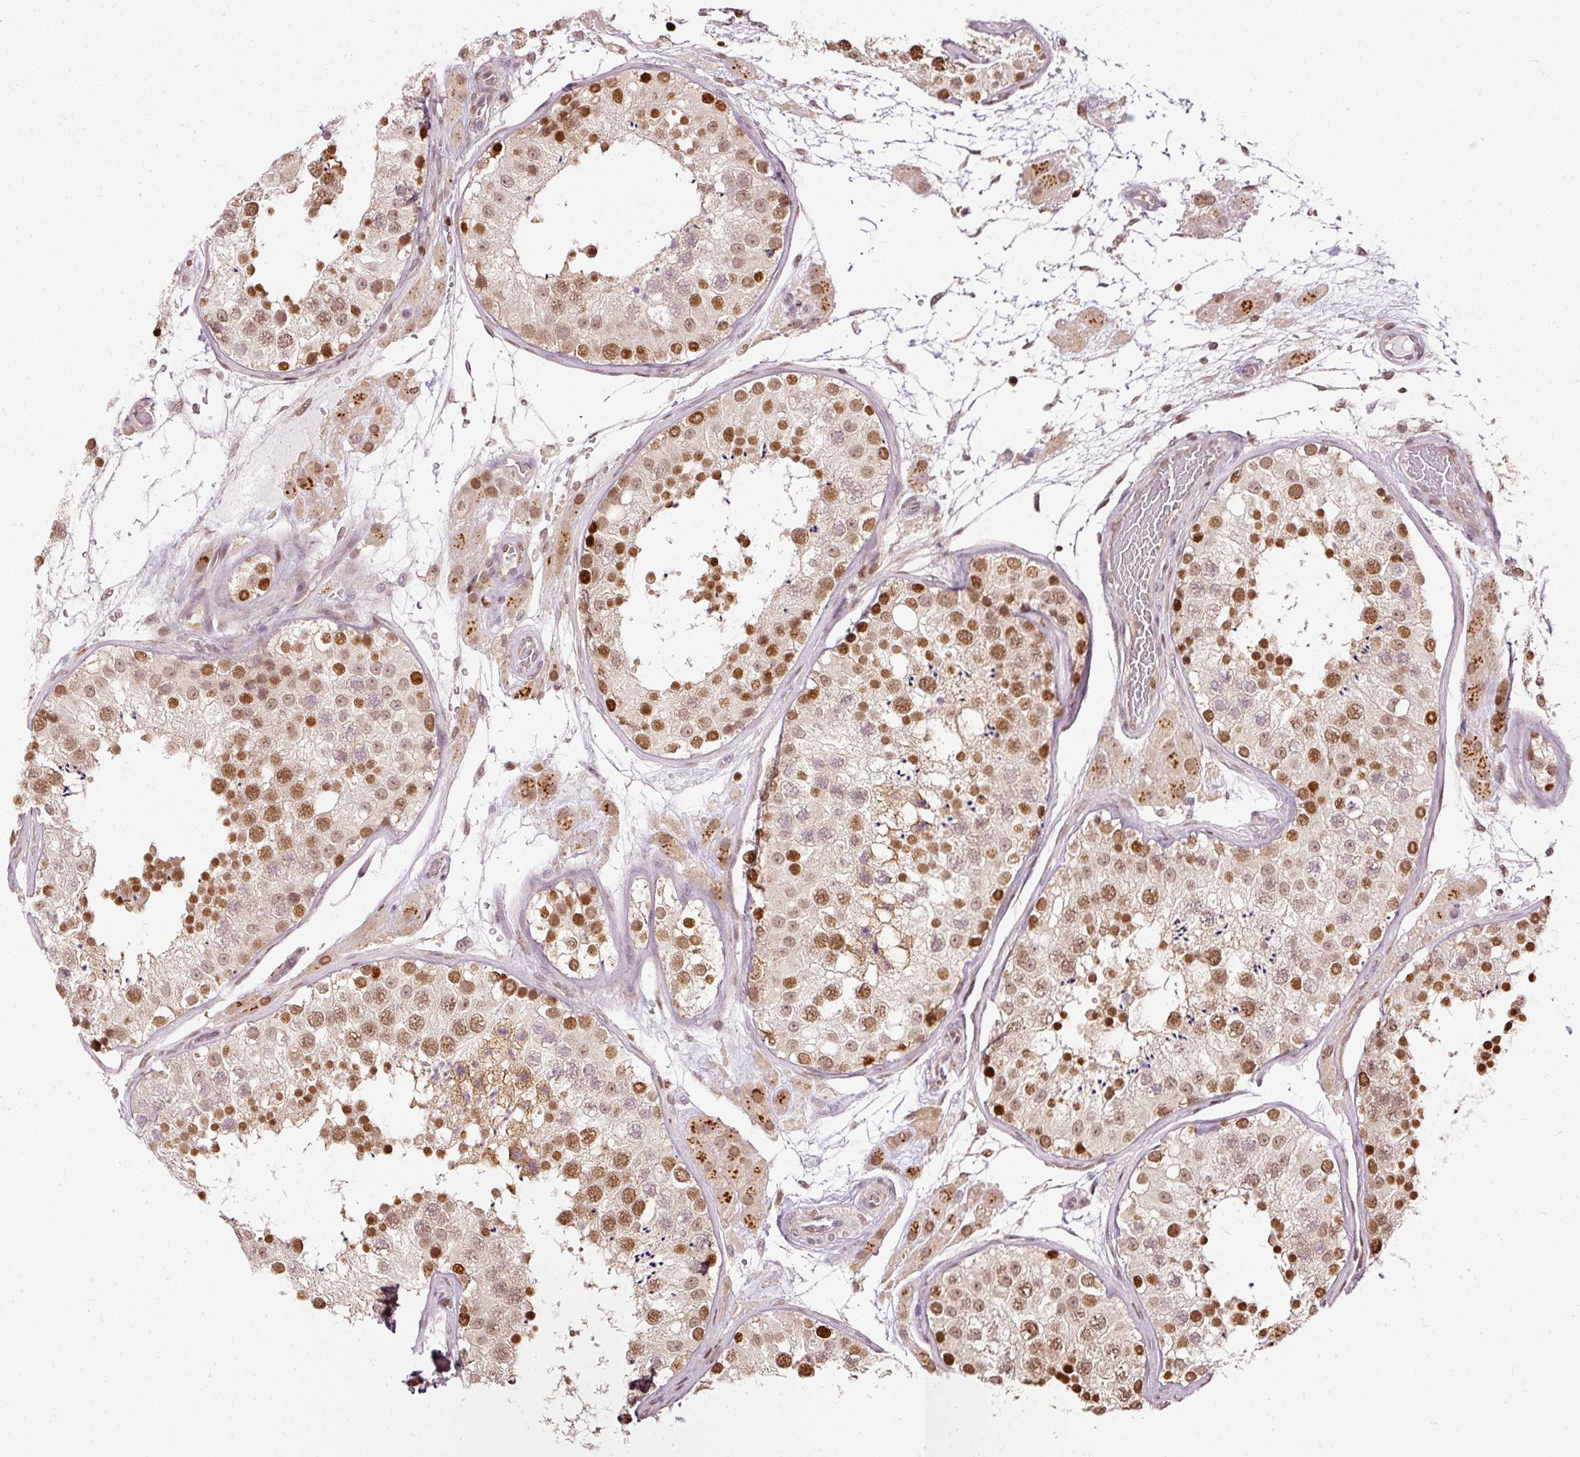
{"staining": {"intensity": "strong", "quantity": "25%-75%", "location": "nuclear"}, "tissue": "testis", "cell_type": "Cells in seminiferous ducts", "image_type": "normal", "snomed": [{"axis": "morphology", "description": "Normal tissue, NOS"}, {"axis": "topography", "description": "Testis"}], "caption": "Protein expression analysis of benign human testis reveals strong nuclear expression in about 25%-75% of cells in seminiferous ducts. Immunohistochemistry (ihc) stains the protein in brown and the nuclei are stained blue.", "gene": "ZNF778", "patient": {"sex": "male", "age": 26}}